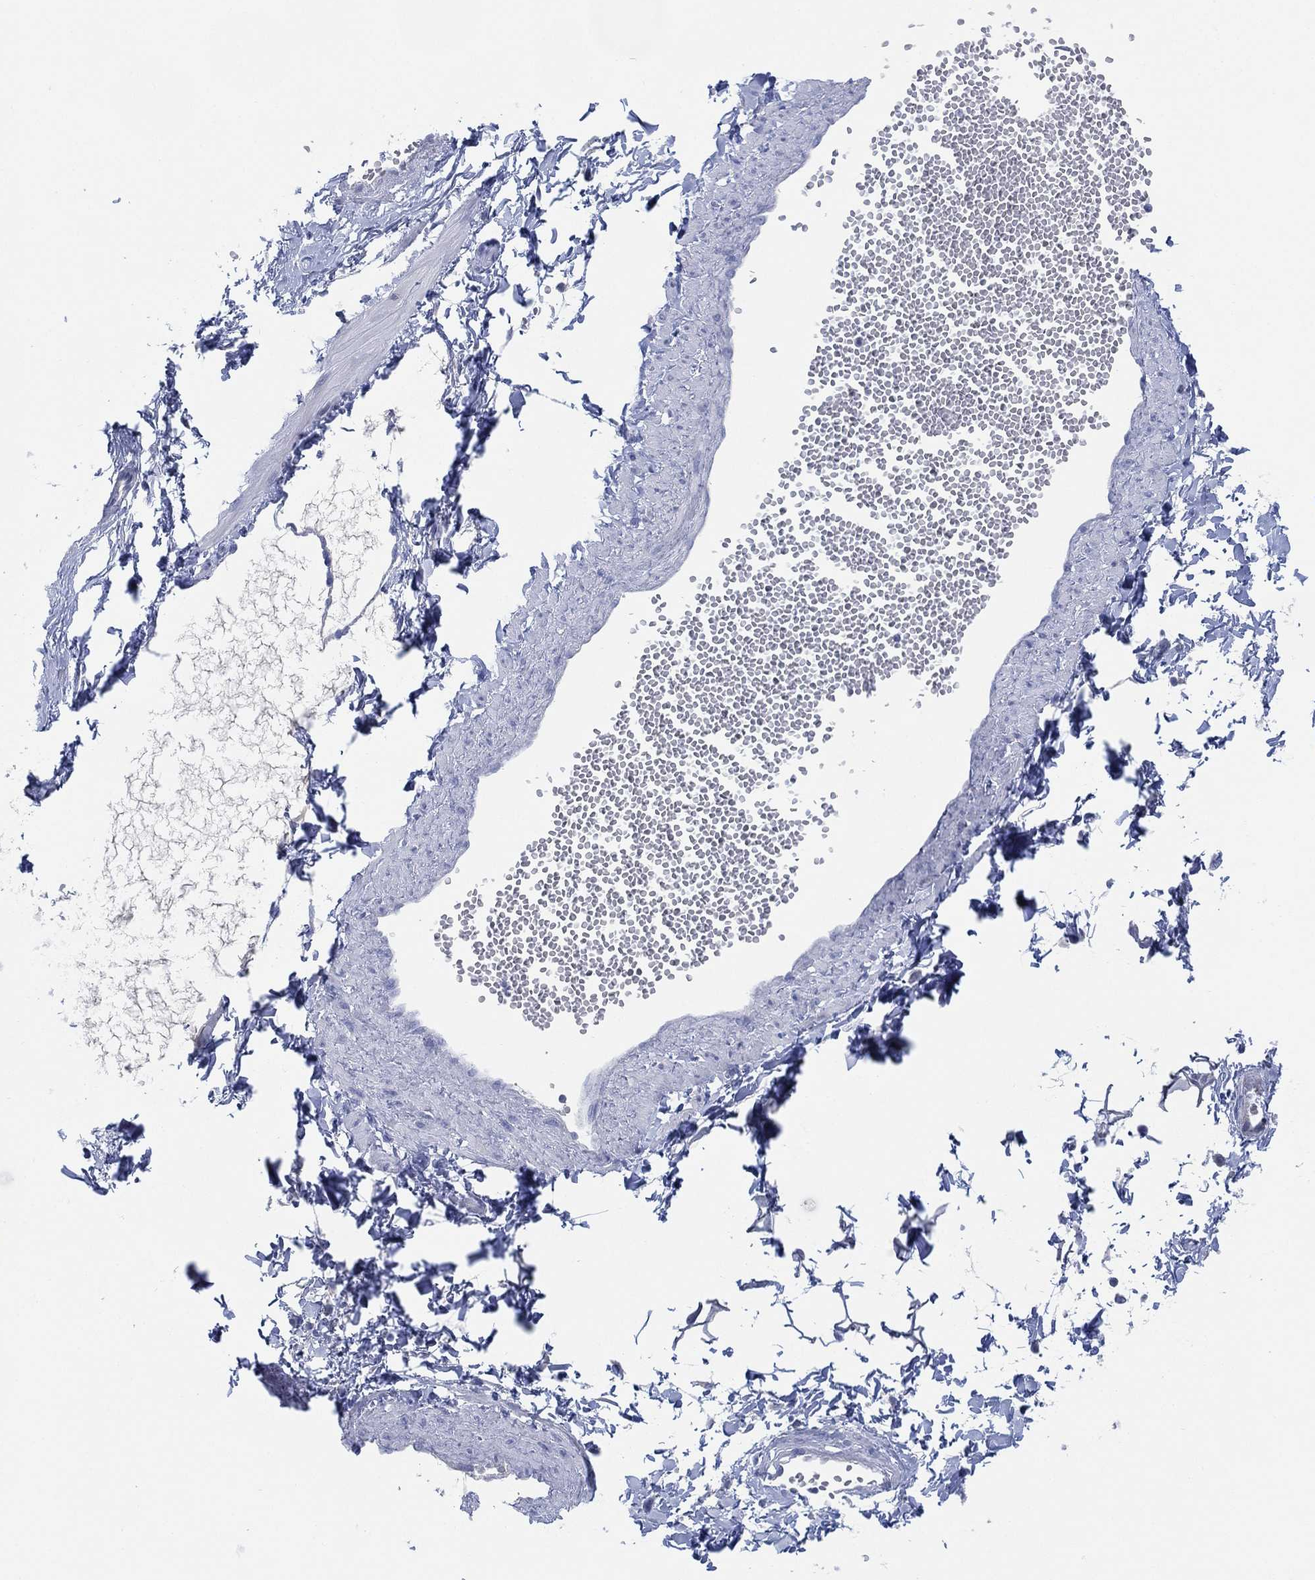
{"staining": {"intensity": "negative", "quantity": "none", "location": "none"}, "tissue": "adipose tissue", "cell_type": "Adipocytes", "image_type": "normal", "snomed": [{"axis": "morphology", "description": "Normal tissue, NOS"}, {"axis": "topography", "description": "Smooth muscle"}, {"axis": "topography", "description": "Peripheral nerve tissue"}], "caption": "Protein analysis of unremarkable adipose tissue shows no significant positivity in adipocytes. (DAB (3,3'-diaminobenzidine) IHC visualized using brightfield microscopy, high magnification).", "gene": "ADAD2", "patient": {"sex": "male", "age": 22}}